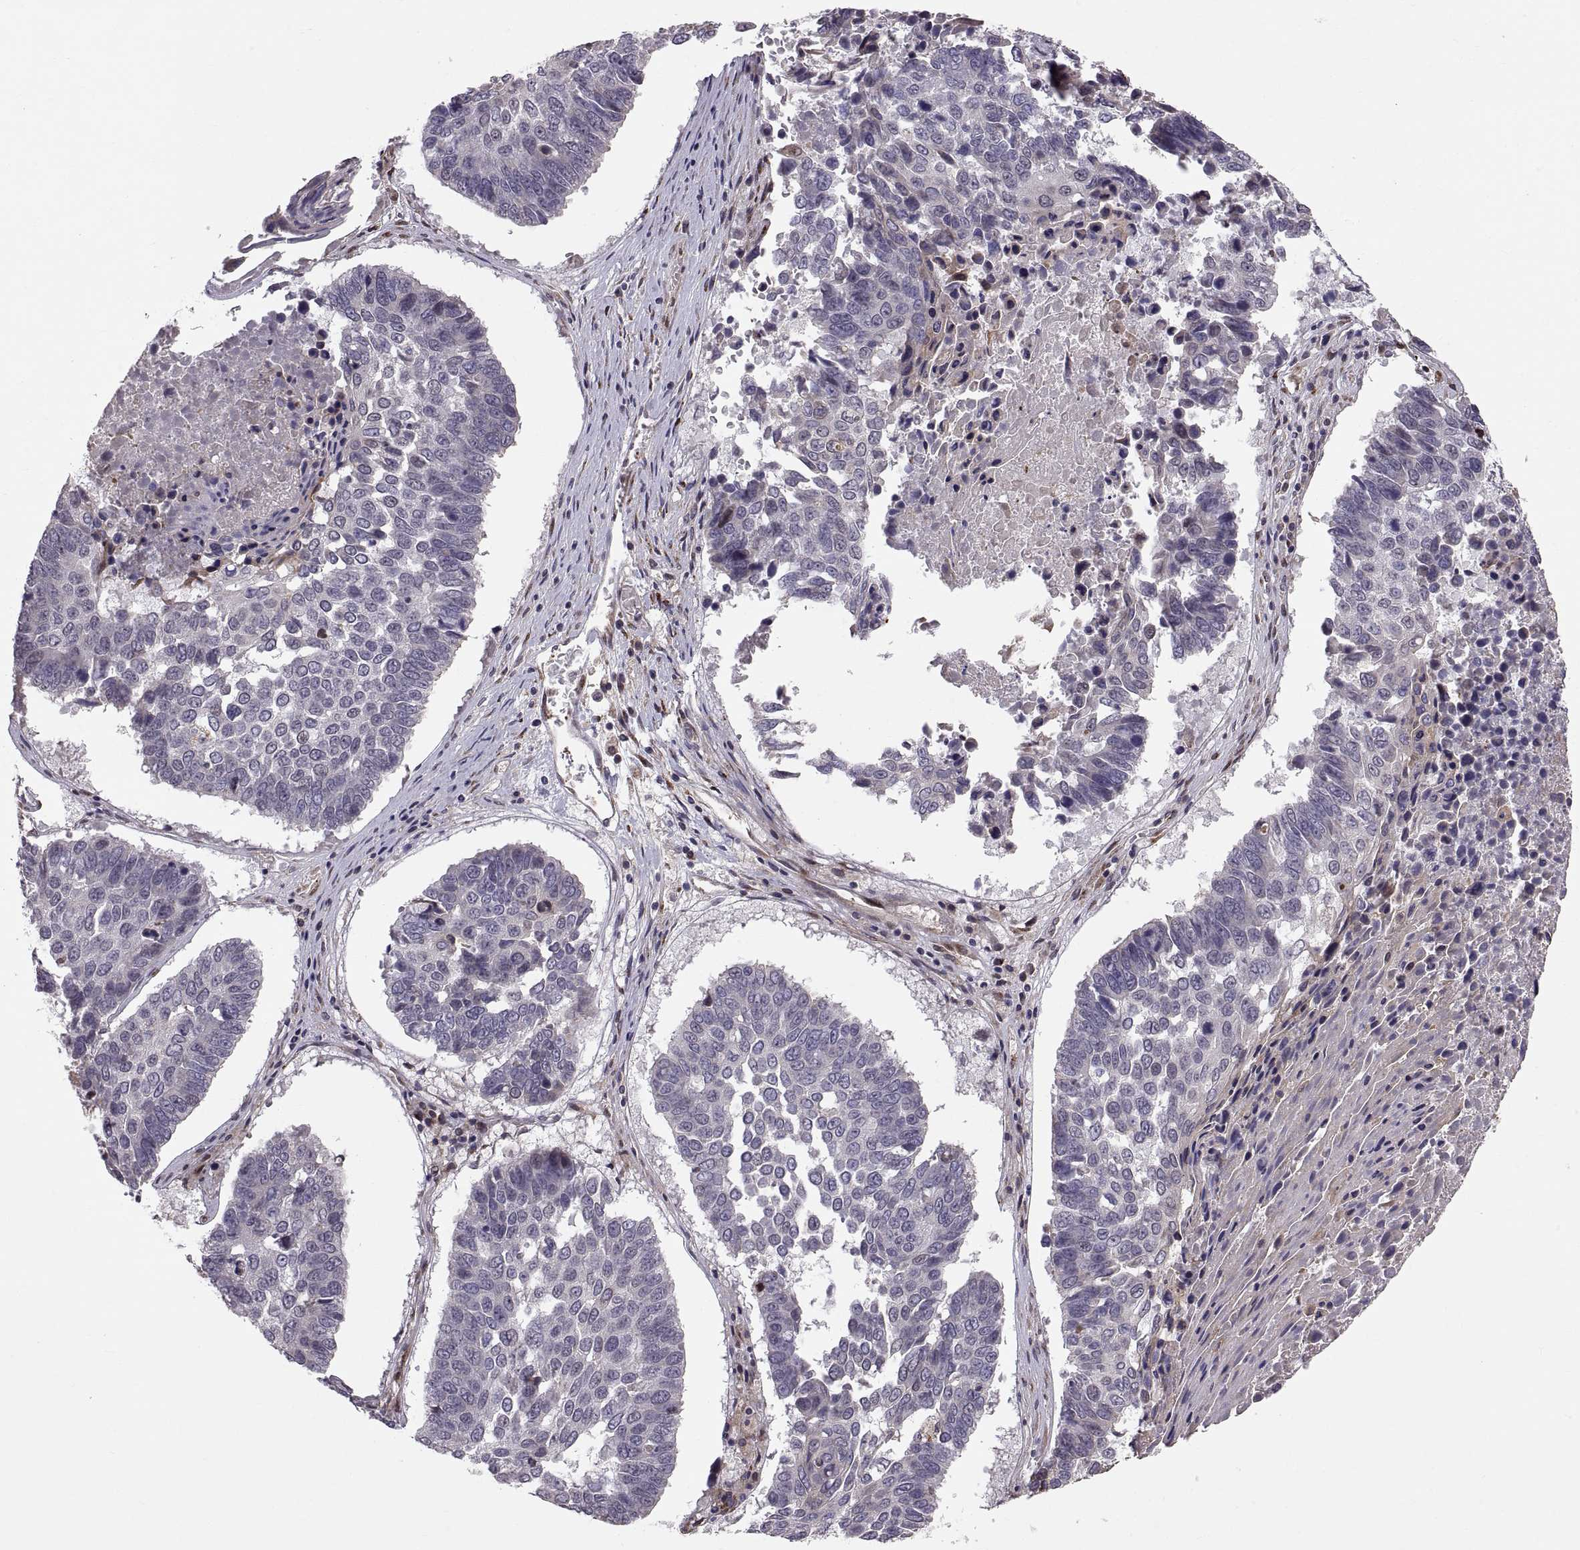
{"staining": {"intensity": "negative", "quantity": "none", "location": "none"}, "tissue": "lung cancer", "cell_type": "Tumor cells", "image_type": "cancer", "snomed": [{"axis": "morphology", "description": "Squamous cell carcinoma, NOS"}, {"axis": "topography", "description": "Lung"}], "caption": "Immunohistochemistry (IHC) micrograph of human lung cancer (squamous cell carcinoma) stained for a protein (brown), which reveals no expression in tumor cells.", "gene": "TESC", "patient": {"sex": "male", "age": 73}}